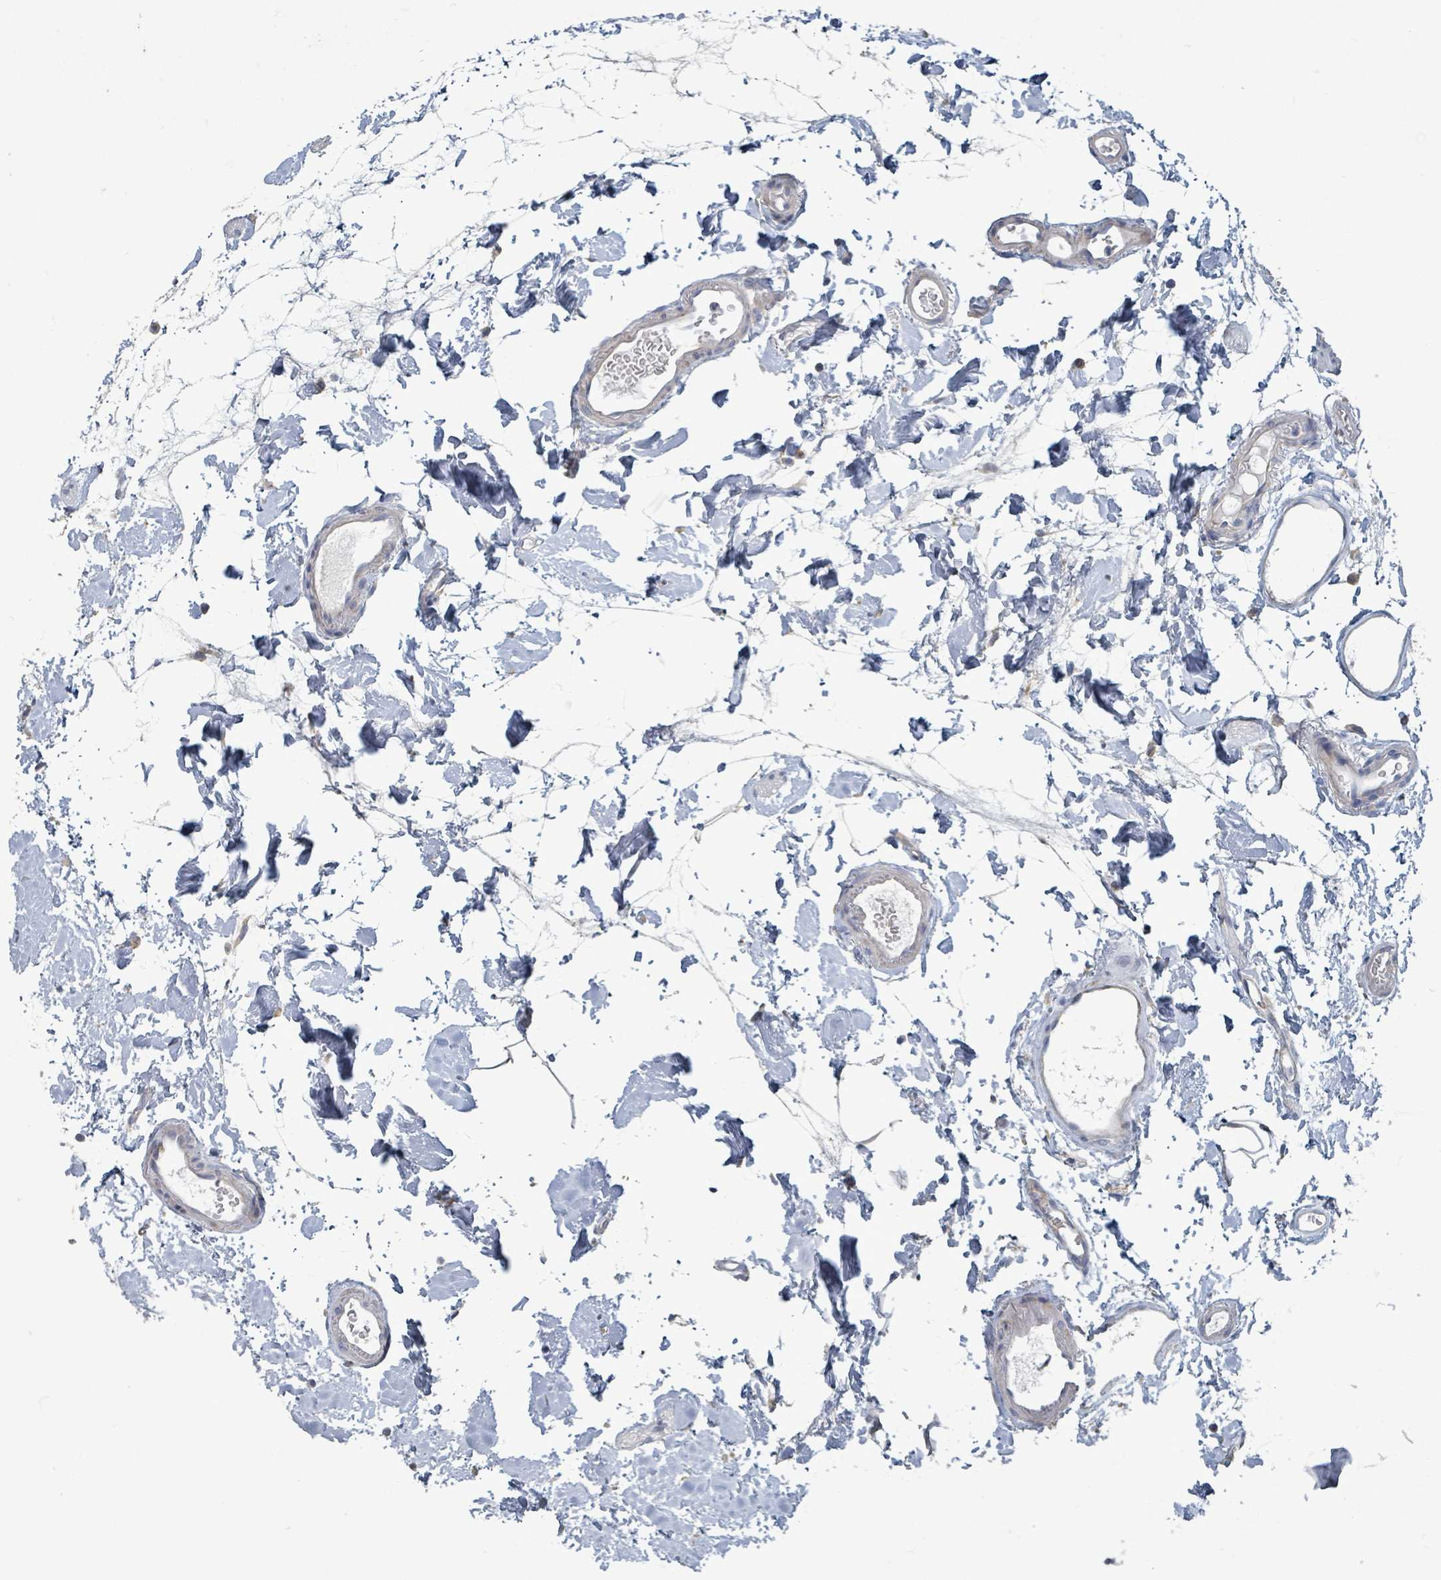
{"staining": {"intensity": "weak", "quantity": "25%-75%", "location": "cytoplasmic/membranous"}, "tissue": "colon", "cell_type": "Endothelial cells", "image_type": "normal", "snomed": [{"axis": "morphology", "description": "Normal tissue, NOS"}, {"axis": "topography", "description": "Colon"}], "caption": "IHC micrograph of benign colon stained for a protein (brown), which demonstrates low levels of weak cytoplasmic/membranous staining in about 25%-75% of endothelial cells.", "gene": "RPL32", "patient": {"sex": "female", "age": 84}}